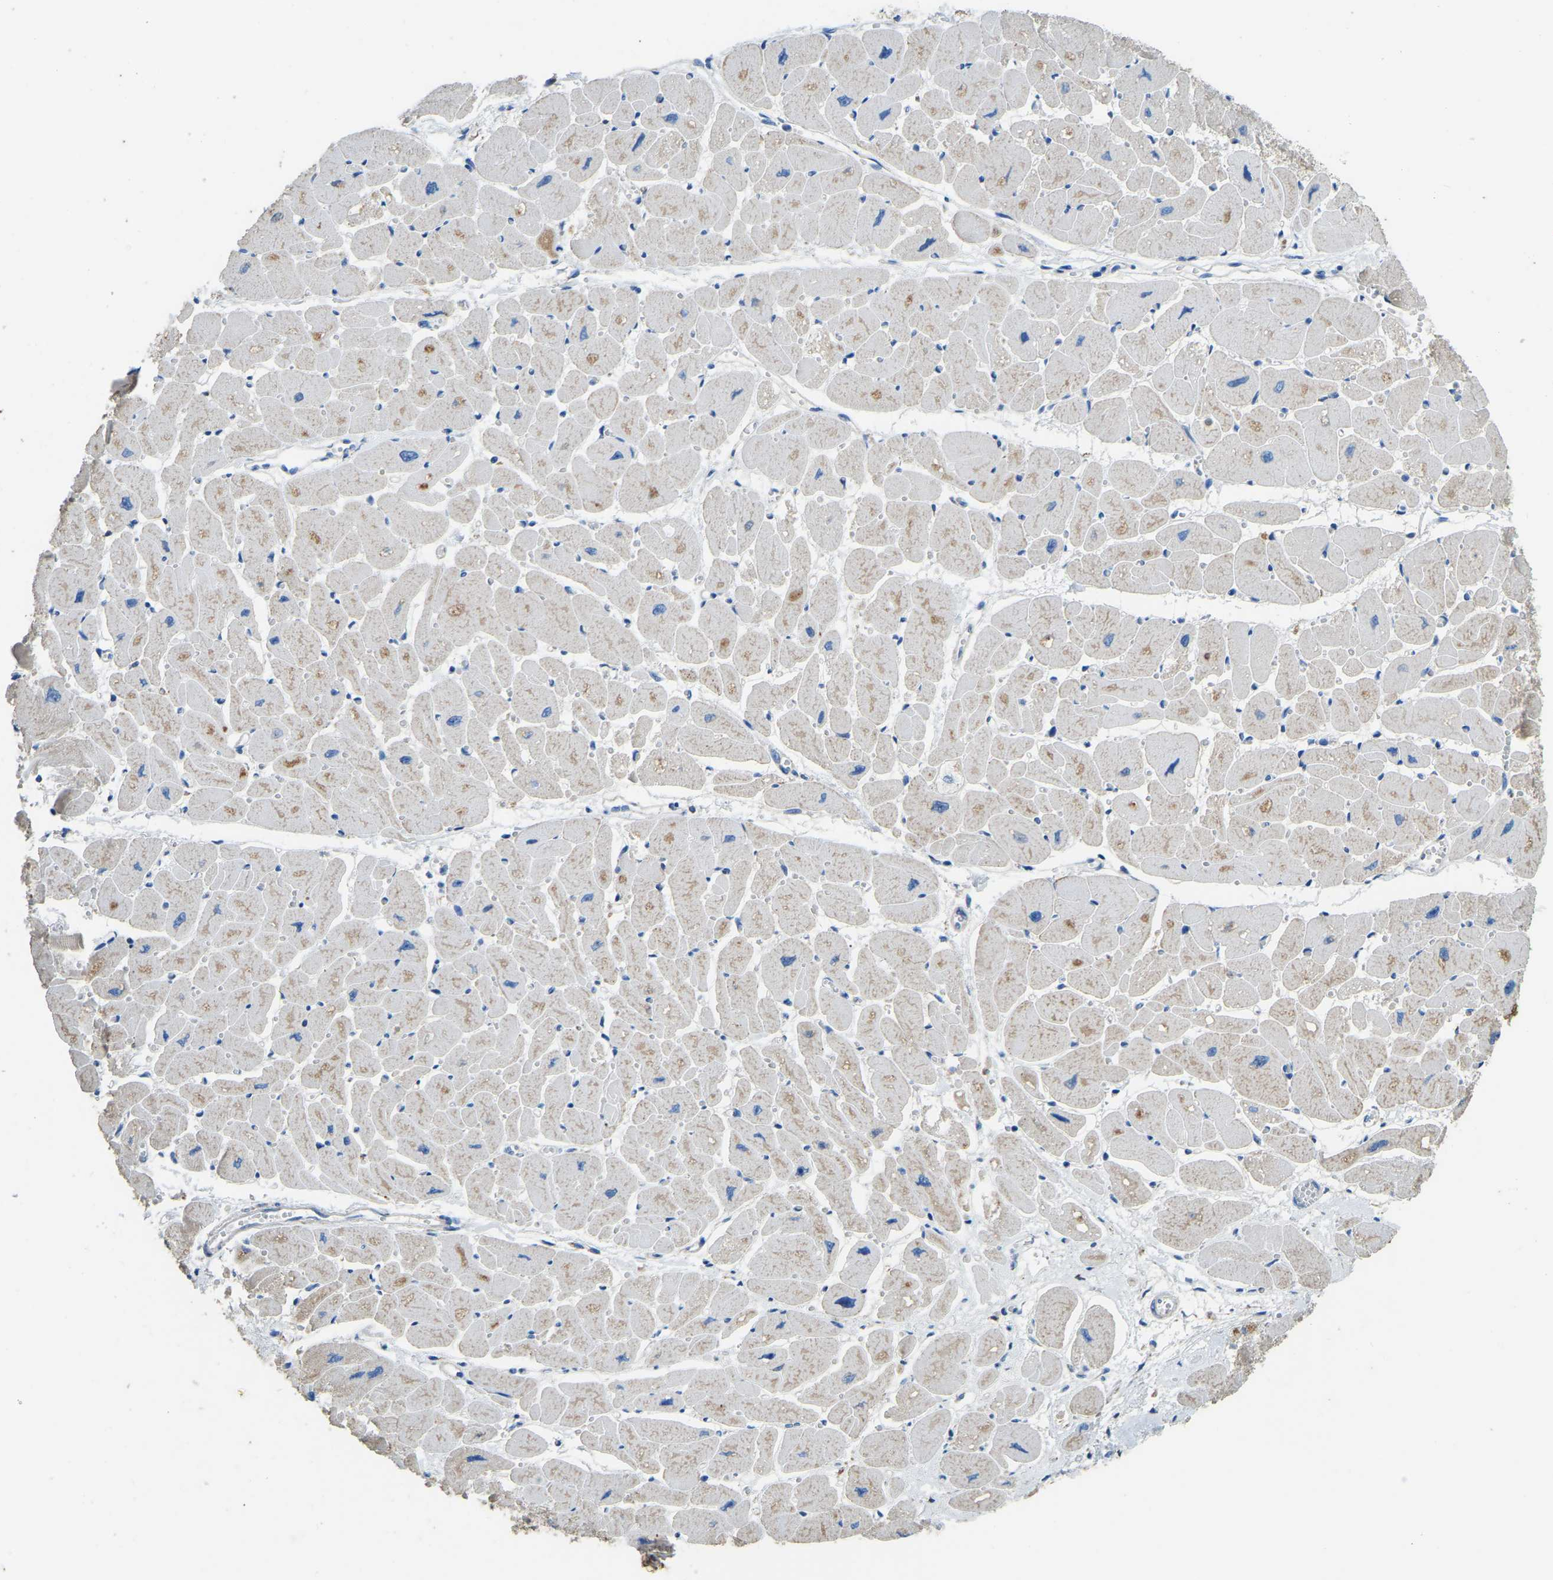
{"staining": {"intensity": "moderate", "quantity": "25%-75%", "location": "cytoplasmic/membranous"}, "tissue": "heart muscle", "cell_type": "Cardiomyocytes", "image_type": "normal", "snomed": [{"axis": "morphology", "description": "Normal tissue, NOS"}, {"axis": "topography", "description": "Heart"}], "caption": "Heart muscle stained with DAB immunohistochemistry (IHC) reveals medium levels of moderate cytoplasmic/membranous positivity in about 25%-75% of cardiomyocytes. (DAB IHC with brightfield microscopy, high magnification).", "gene": "ZNF200", "patient": {"sex": "female", "age": 54}}